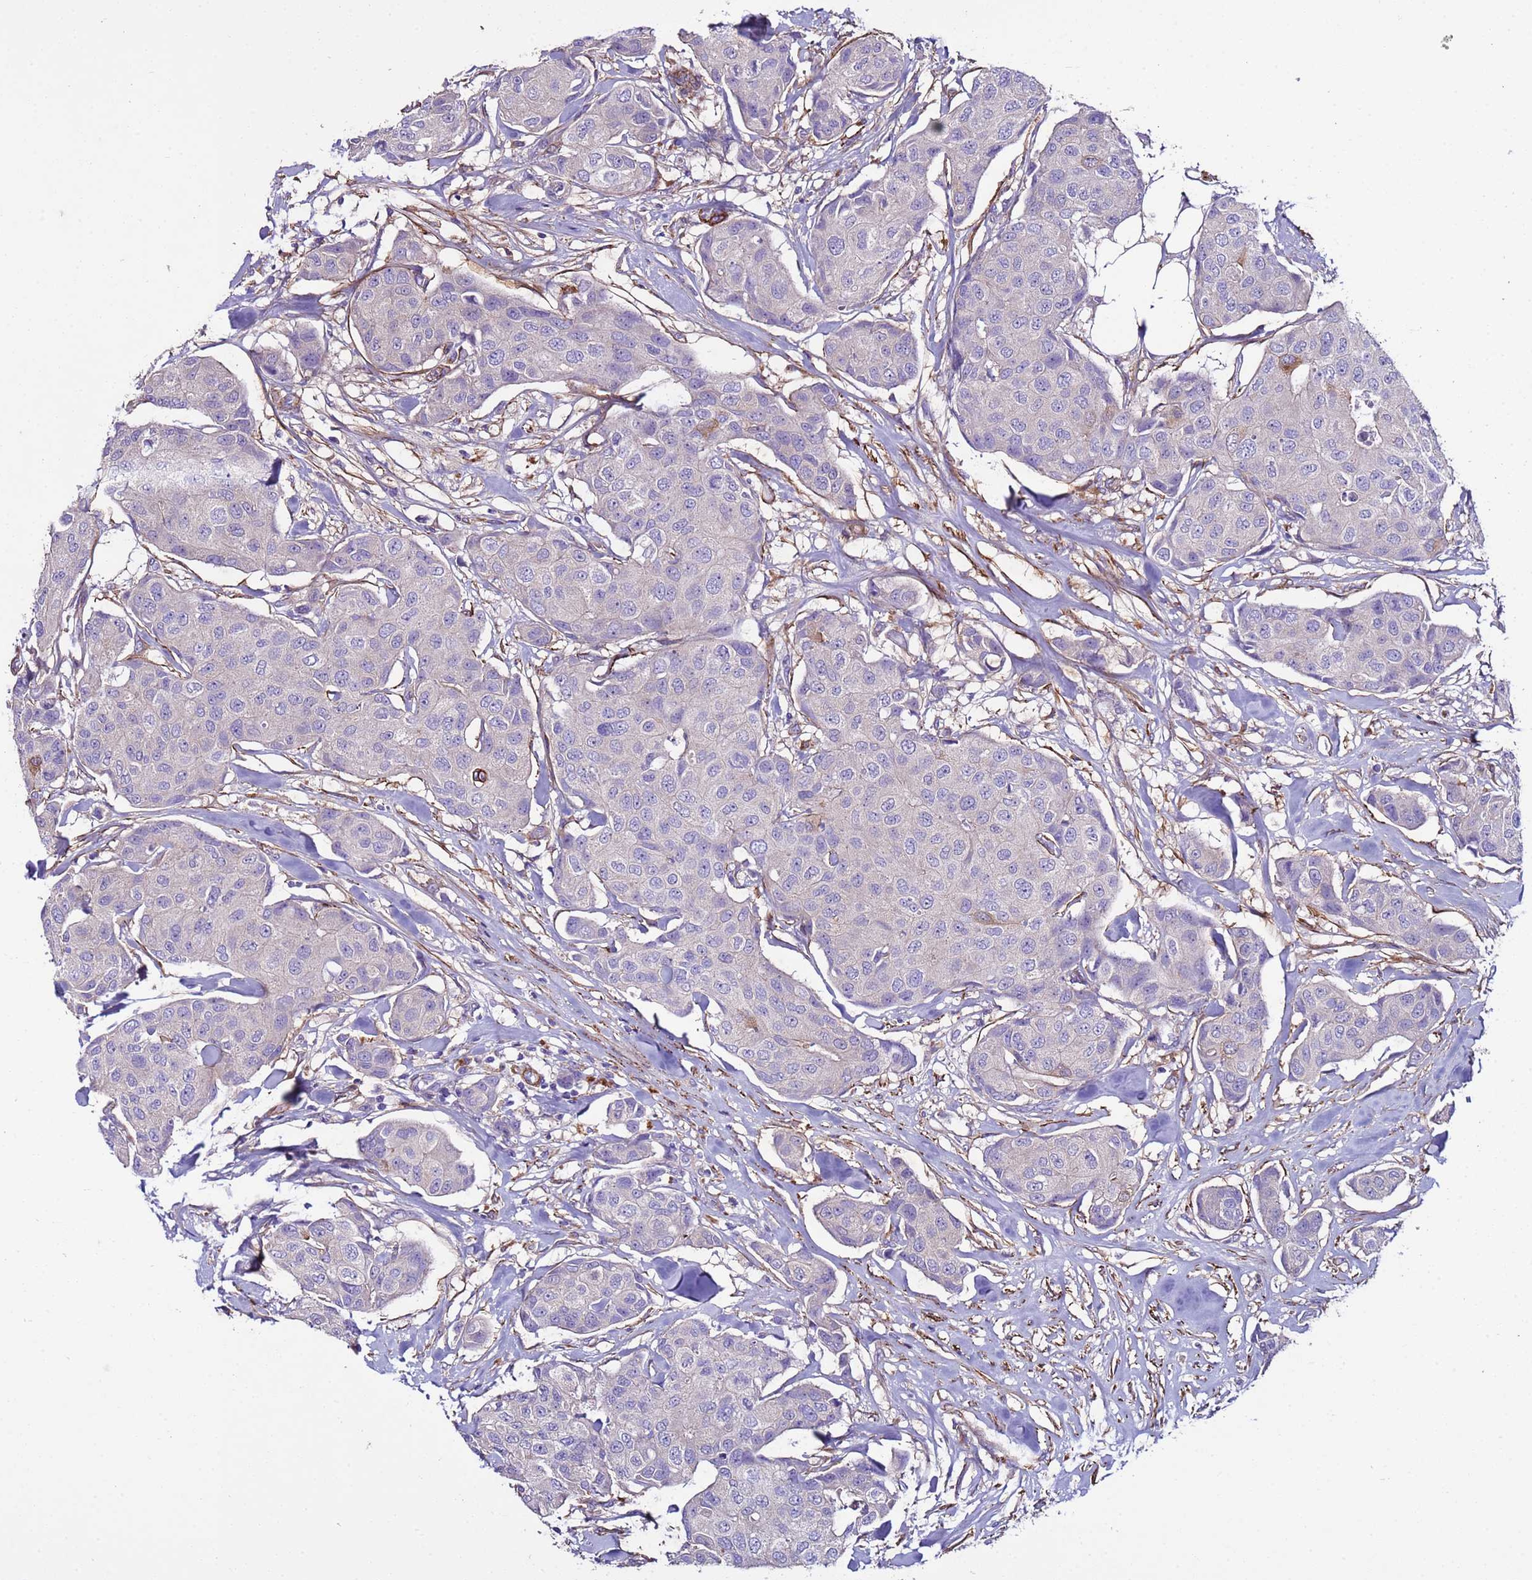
{"staining": {"intensity": "negative", "quantity": "none", "location": "none"}, "tissue": "breast cancer", "cell_type": "Tumor cells", "image_type": "cancer", "snomed": [{"axis": "morphology", "description": "Duct carcinoma"}, {"axis": "topography", "description": "Breast"}, {"axis": "topography", "description": "Lymph node"}], "caption": "This is an immunohistochemistry (IHC) micrograph of human breast cancer (infiltrating ductal carcinoma). There is no expression in tumor cells.", "gene": "RABL2B", "patient": {"sex": "female", "age": 80}}